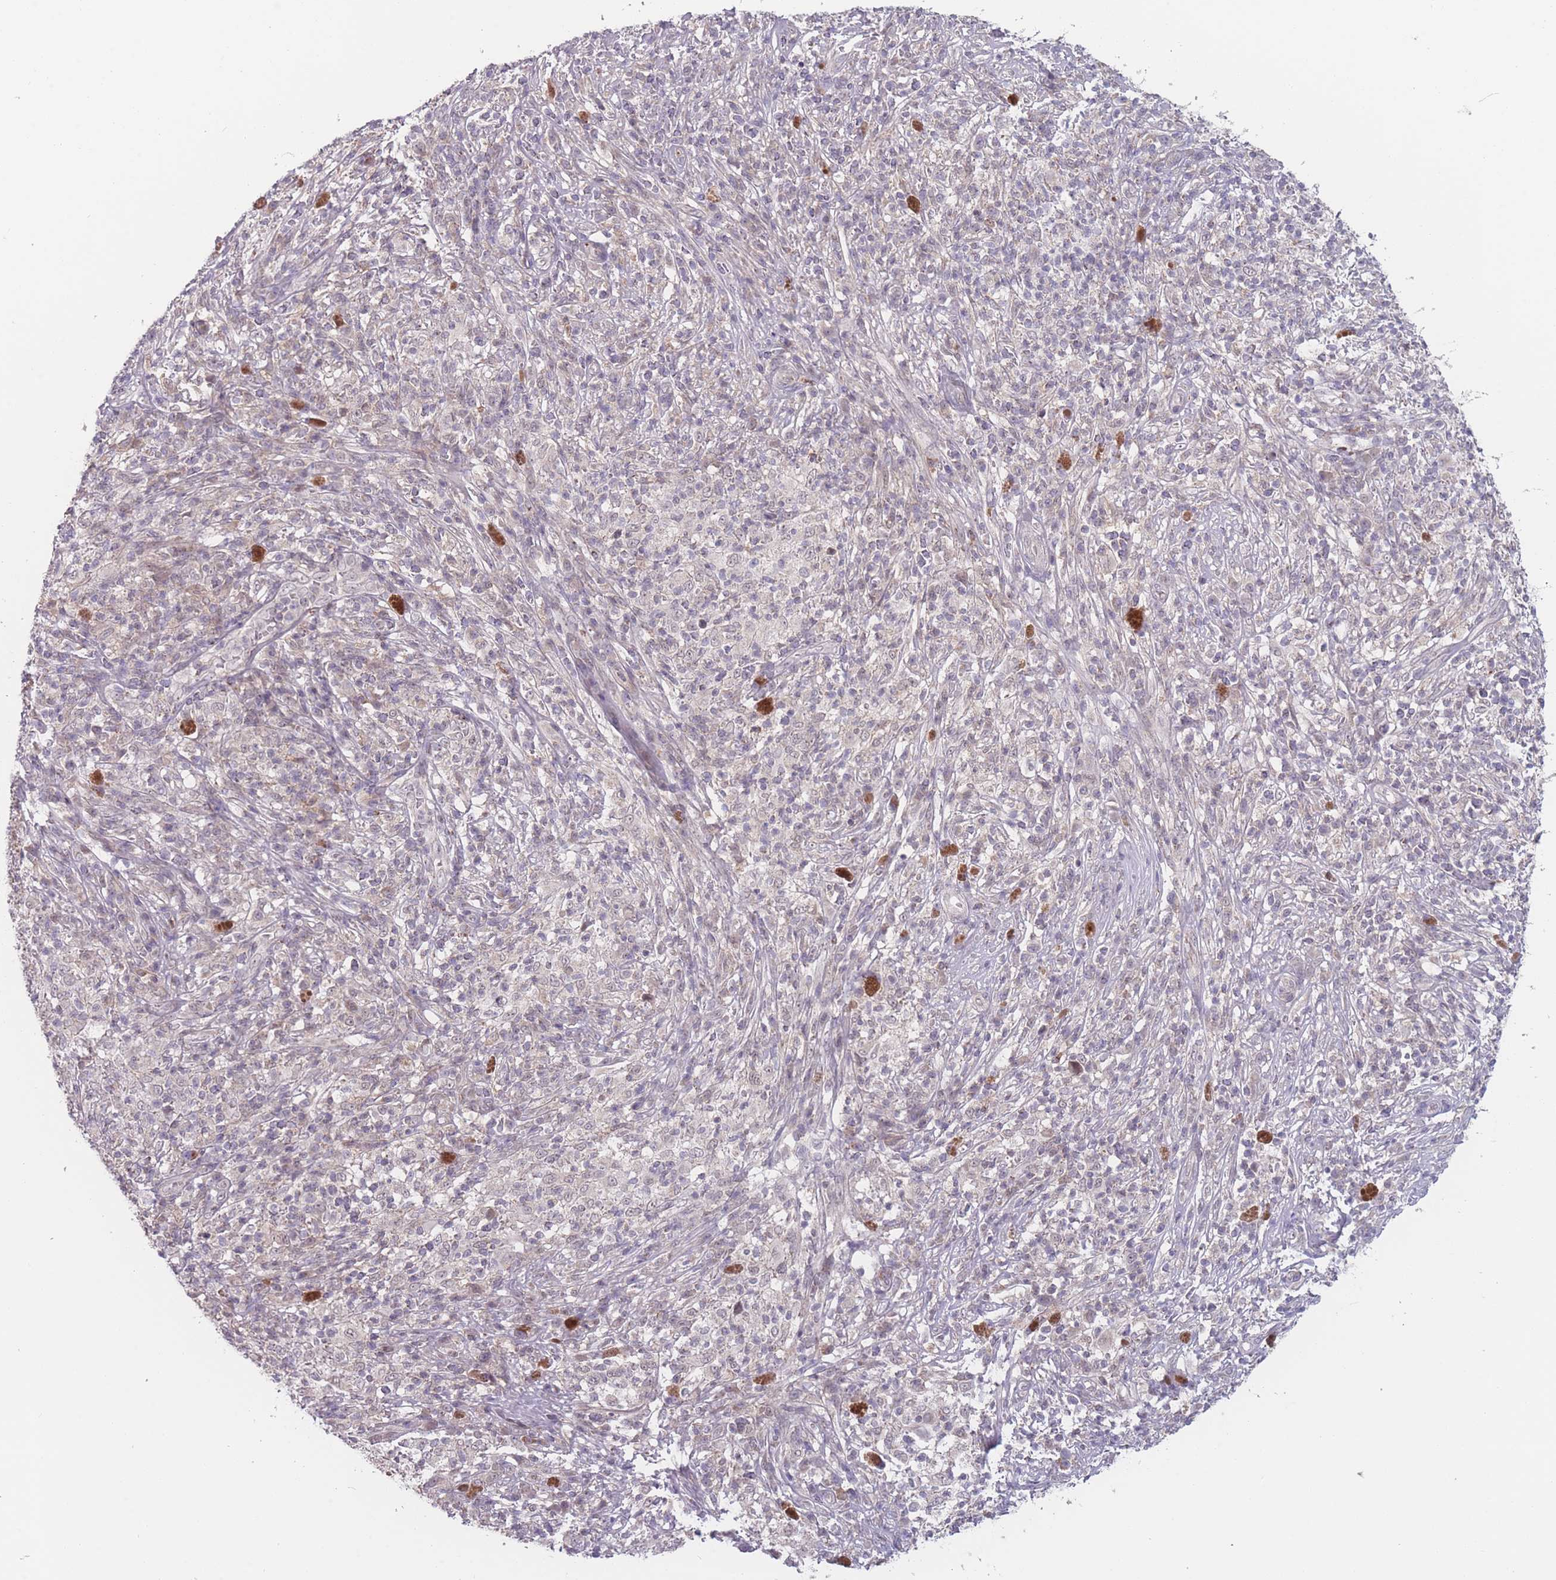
{"staining": {"intensity": "negative", "quantity": "none", "location": "none"}, "tissue": "melanoma", "cell_type": "Tumor cells", "image_type": "cancer", "snomed": [{"axis": "morphology", "description": "Malignant melanoma, NOS"}, {"axis": "topography", "description": "Skin"}], "caption": "An image of human malignant melanoma is negative for staining in tumor cells.", "gene": "TMEM232", "patient": {"sex": "male", "age": 66}}